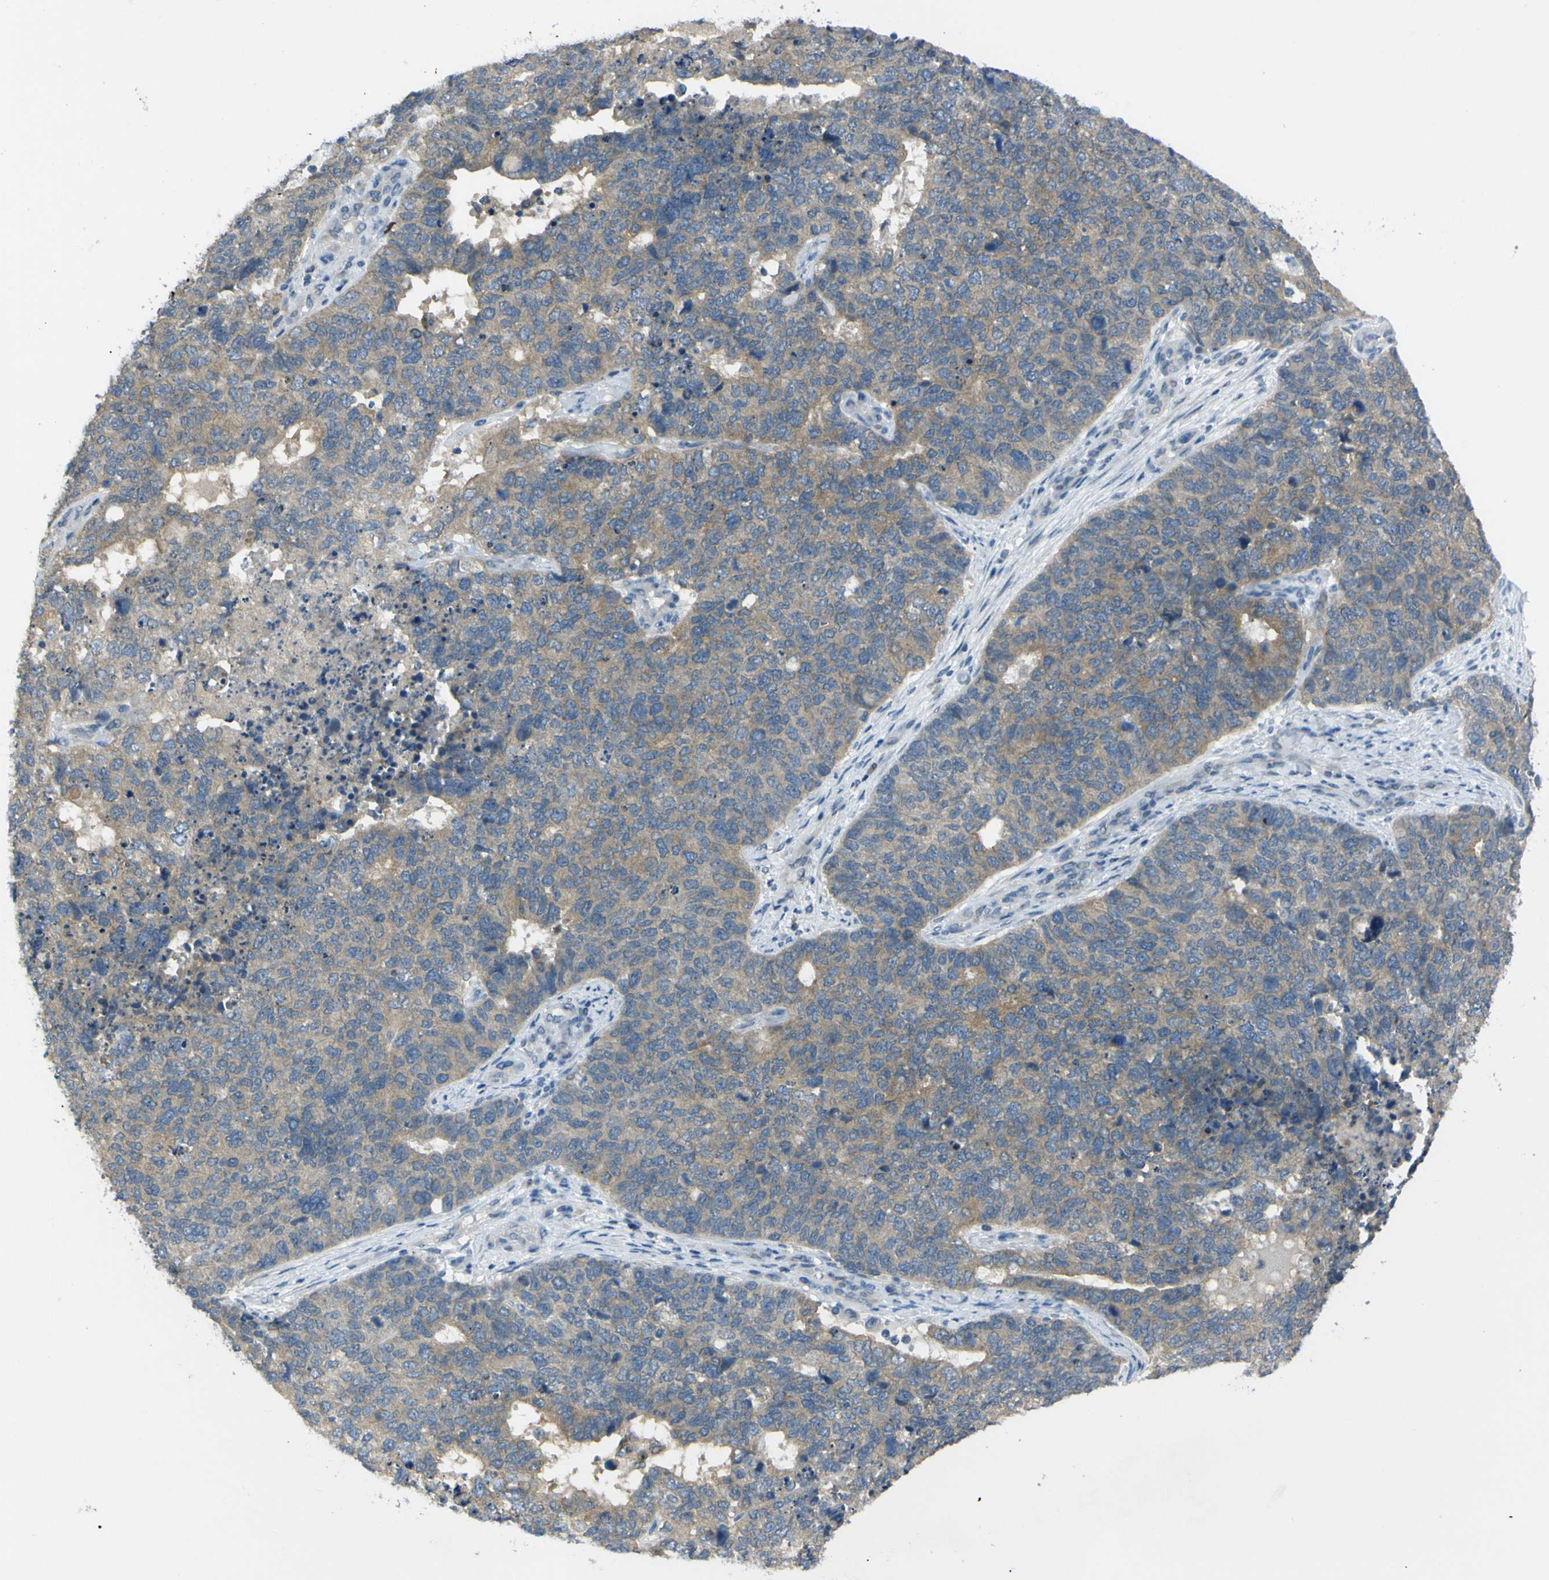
{"staining": {"intensity": "weak", "quantity": ">75%", "location": "cytoplasmic/membranous"}, "tissue": "cervical cancer", "cell_type": "Tumor cells", "image_type": "cancer", "snomed": [{"axis": "morphology", "description": "Squamous cell carcinoma, NOS"}, {"axis": "topography", "description": "Cervix"}], "caption": "The histopathology image reveals staining of cervical cancer, revealing weak cytoplasmic/membranous protein expression (brown color) within tumor cells. Using DAB (3,3'-diaminobenzidine) (brown) and hematoxylin (blue) stains, captured at high magnification using brightfield microscopy.", "gene": "C6orf89", "patient": {"sex": "female", "age": 63}}